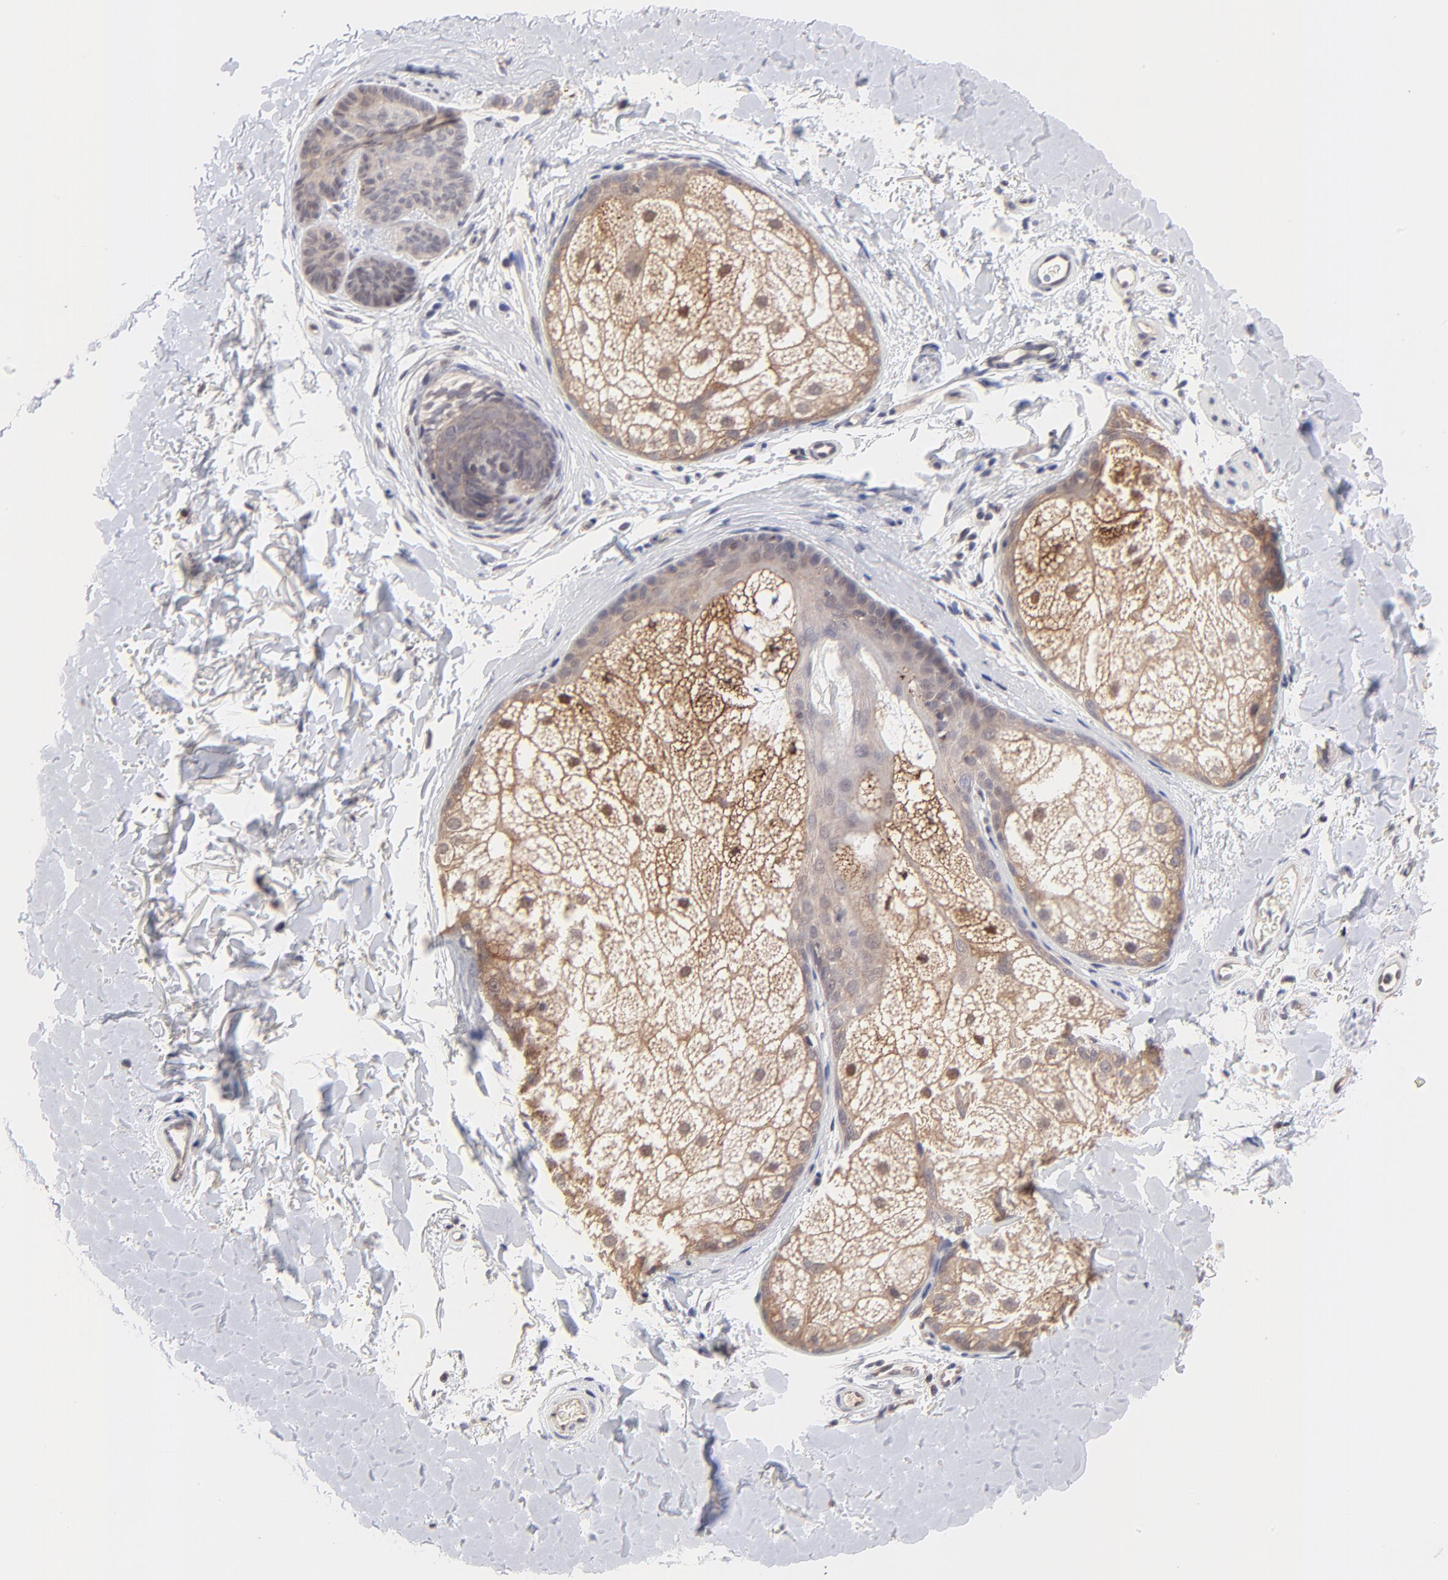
{"staining": {"intensity": "weak", "quantity": ">75%", "location": "cytoplasmic/membranous"}, "tissue": "skin", "cell_type": "Fibroblasts", "image_type": "normal", "snomed": [{"axis": "morphology", "description": "Normal tissue, NOS"}, {"axis": "topography", "description": "Skin"}], "caption": "Immunohistochemical staining of normal skin reveals >75% levels of weak cytoplasmic/membranous protein staining in about >75% of fibroblasts. (DAB (3,3'-diaminobenzidine) IHC, brown staining for protein, blue staining for nuclei).", "gene": "ZNF747", "patient": {"sex": "male", "age": 63}}